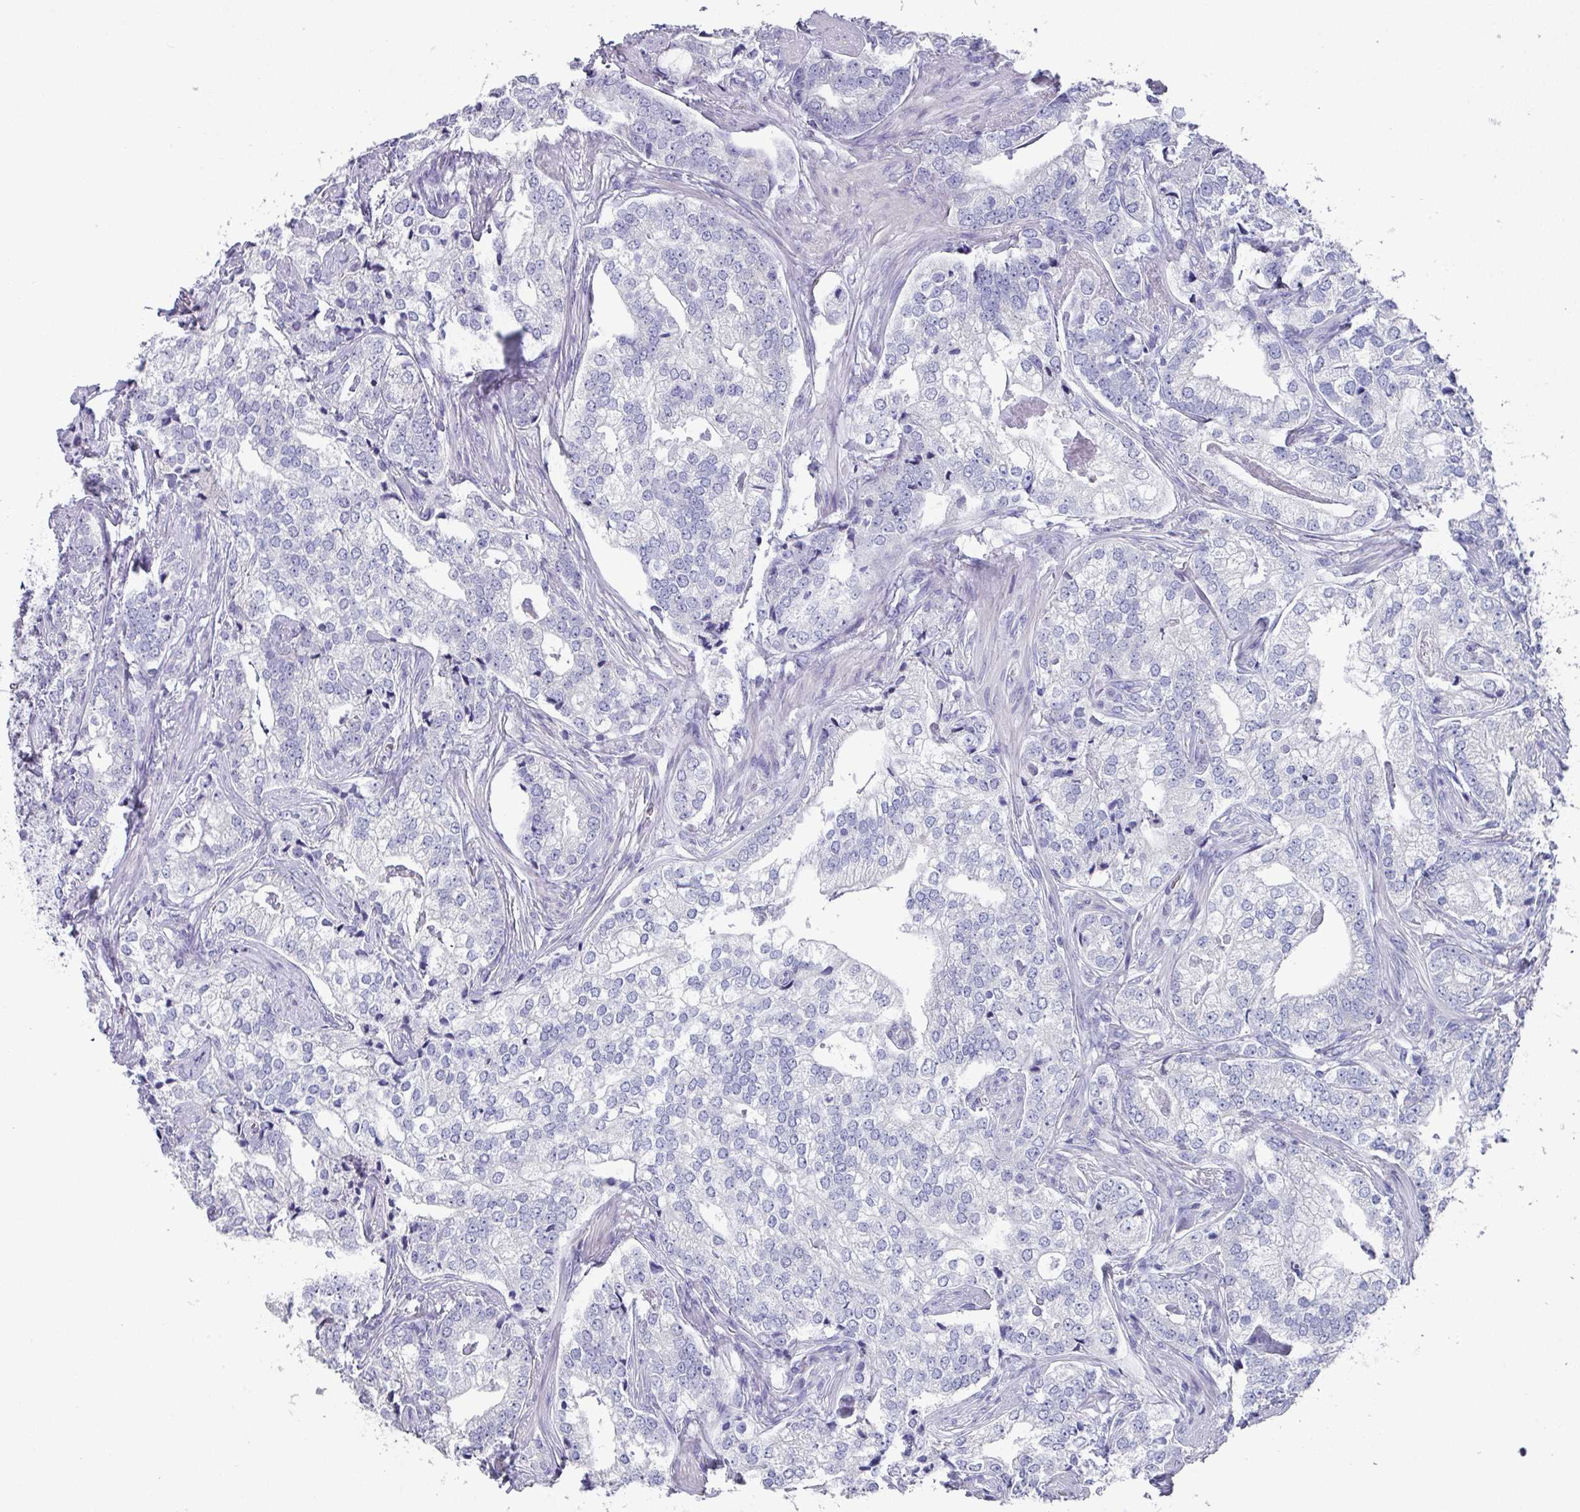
{"staining": {"intensity": "negative", "quantity": "none", "location": "none"}, "tissue": "prostate cancer", "cell_type": "Tumor cells", "image_type": "cancer", "snomed": [{"axis": "morphology", "description": "Adenocarcinoma, High grade"}, {"axis": "topography", "description": "Prostate"}], "caption": "Prostate high-grade adenocarcinoma was stained to show a protein in brown. There is no significant expression in tumor cells.", "gene": "DEFB115", "patient": {"sex": "male", "age": 69}}